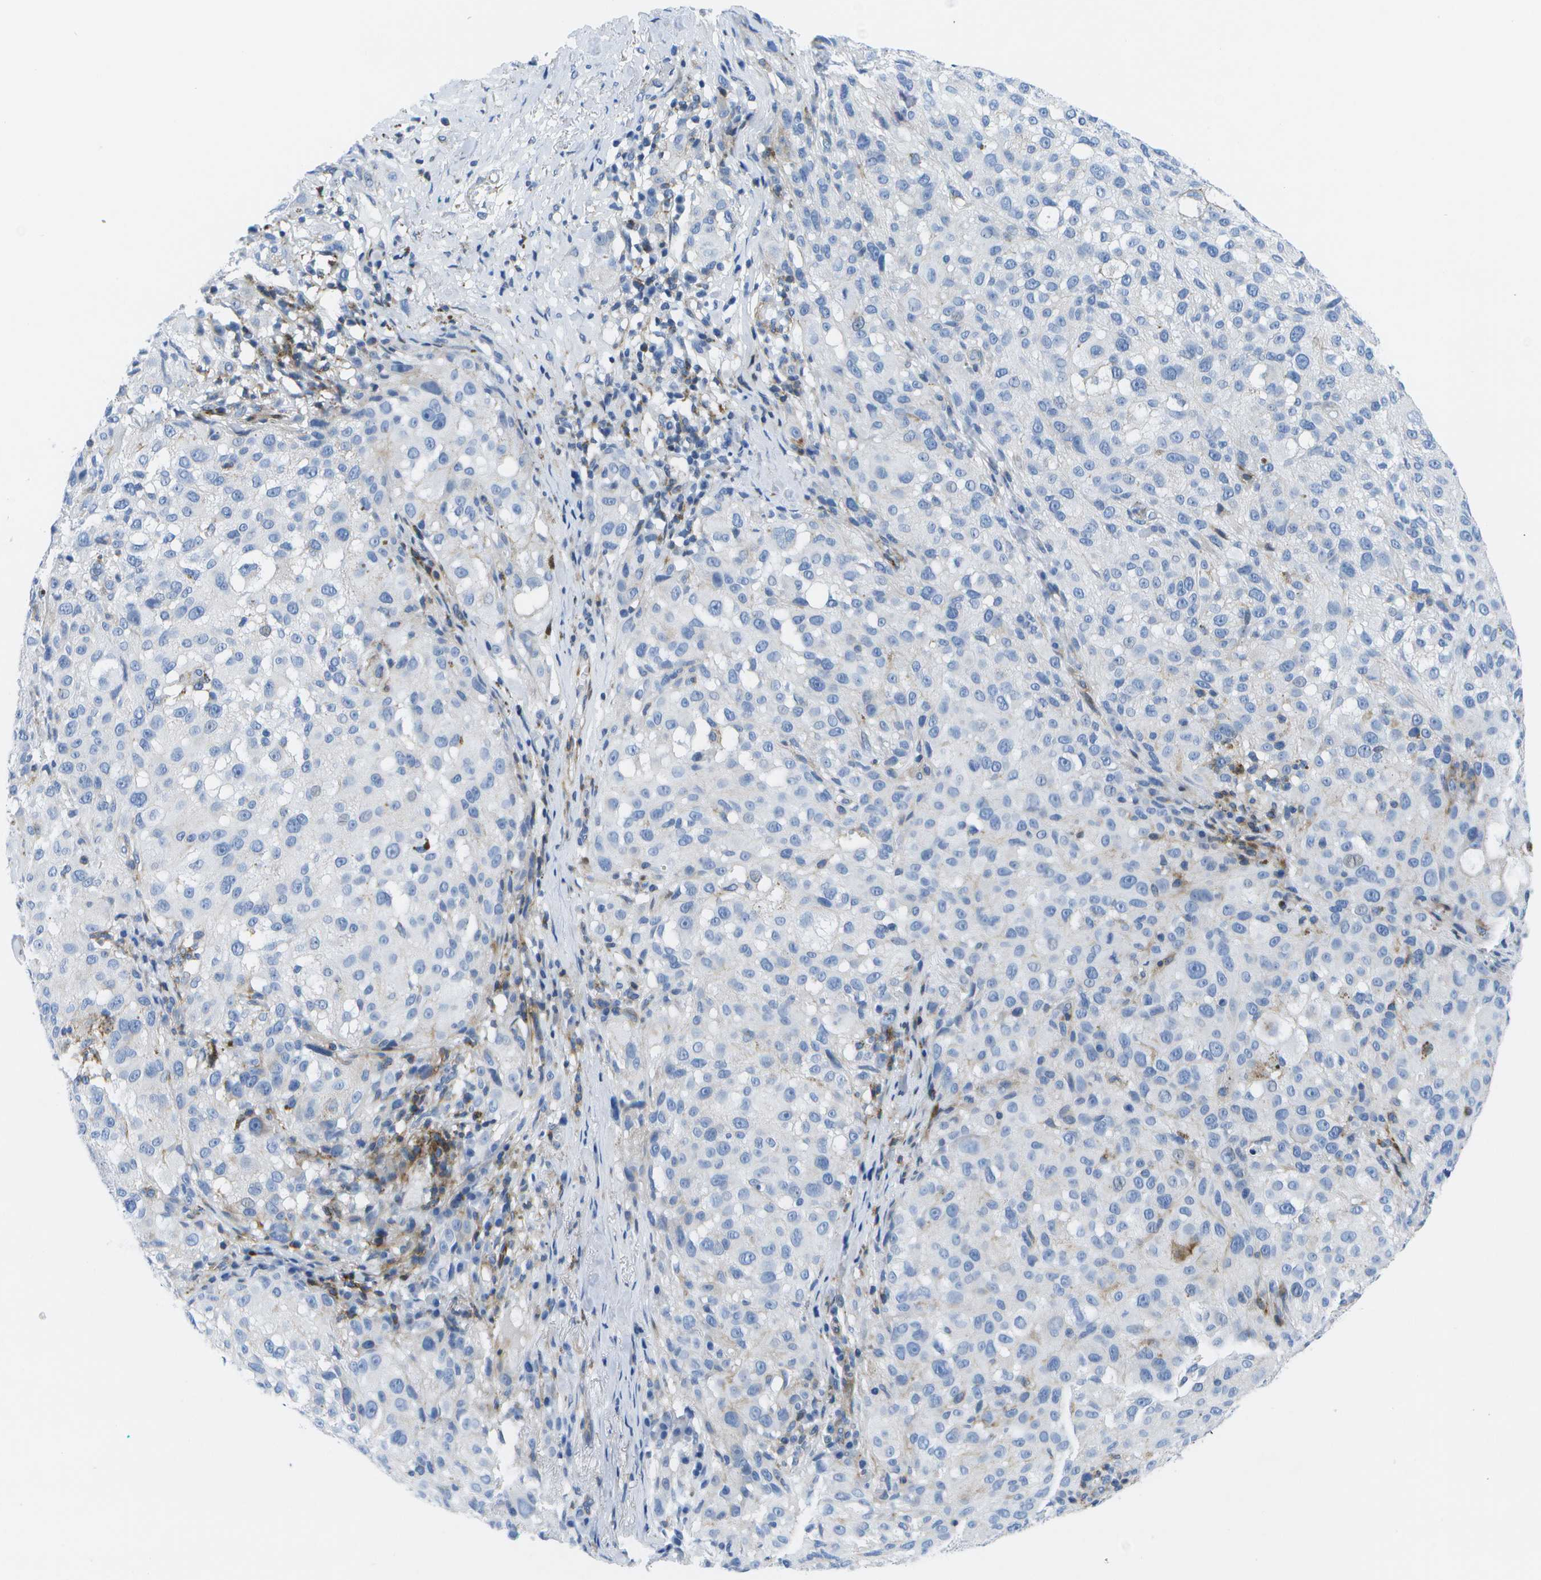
{"staining": {"intensity": "negative", "quantity": "none", "location": "none"}, "tissue": "melanoma", "cell_type": "Tumor cells", "image_type": "cancer", "snomed": [{"axis": "morphology", "description": "Necrosis, NOS"}, {"axis": "morphology", "description": "Malignant melanoma, NOS"}, {"axis": "topography", "description": "Skin"}], "caption": "Micrograph shows no significant protein positivity in tumor cells of melanoma.", "gene": "ADGRG6", "patient": {"sex": "female", "age": 87}}